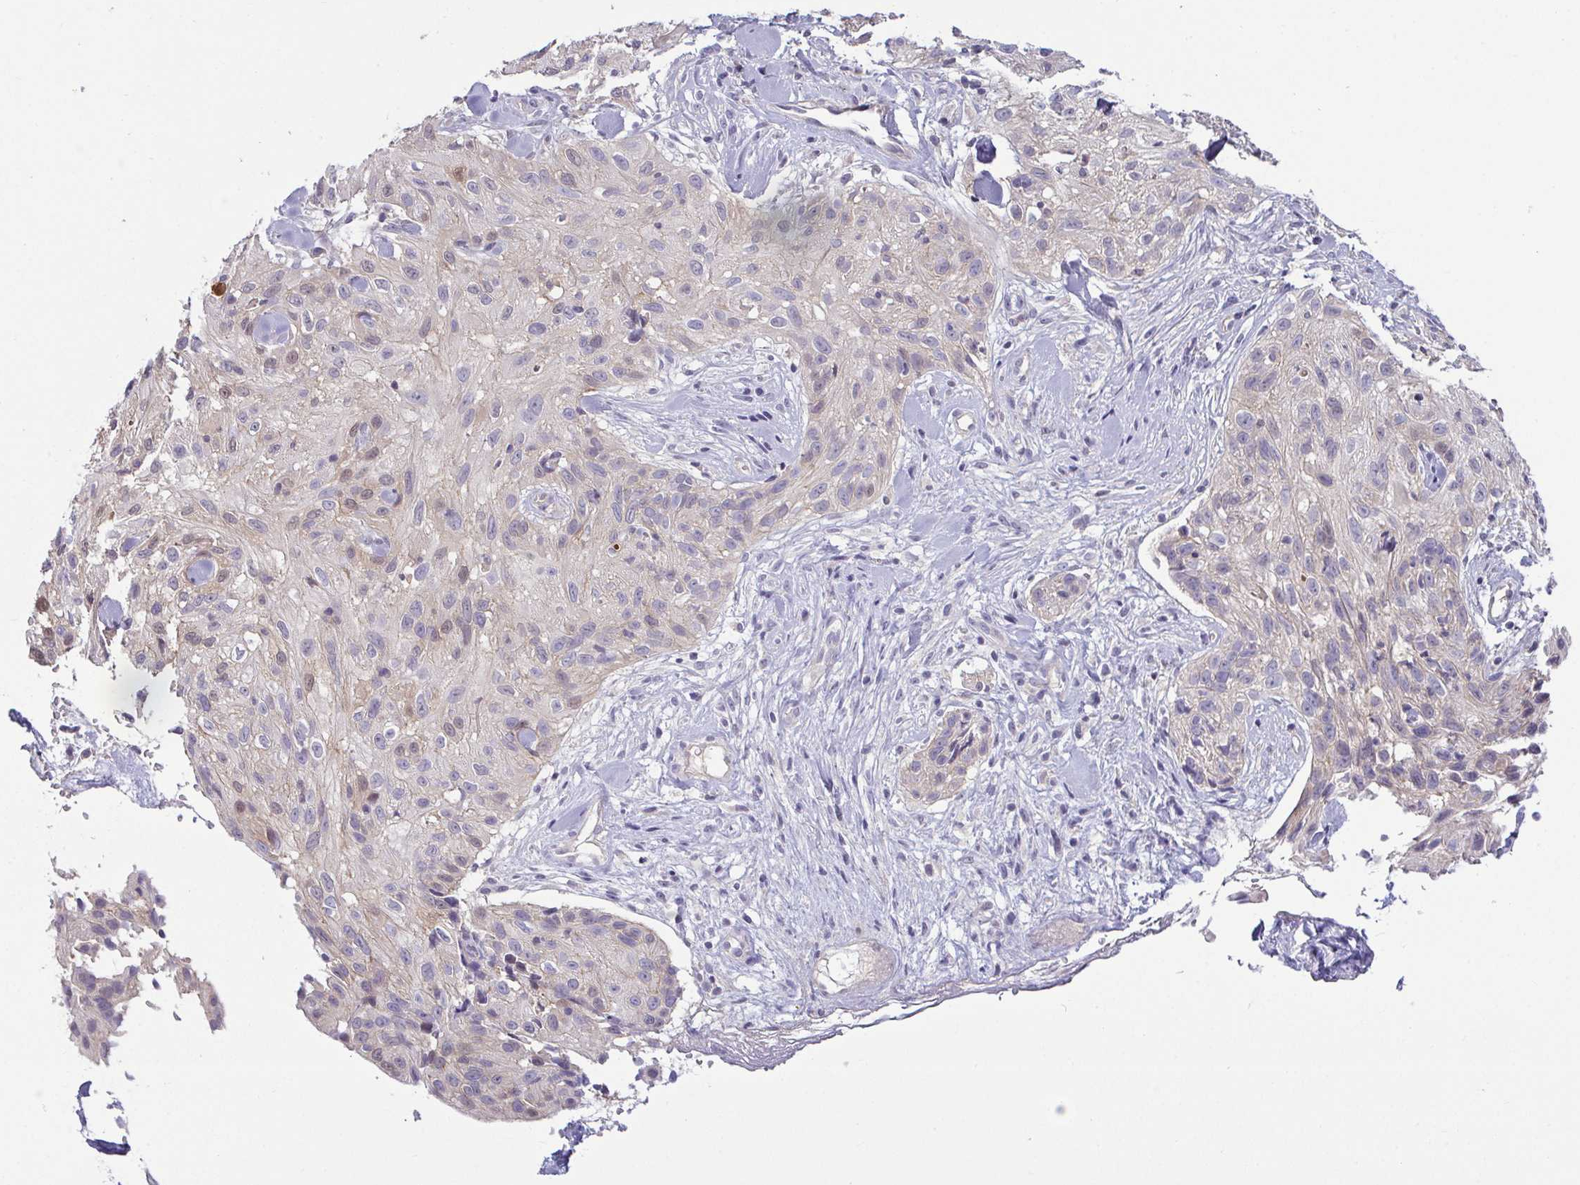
{"staining": {"intensity": "negative", "quantity": "none", "location": "none"}, "tissue": "skin cancer", "cell_type": "Tumor cells", "image_type": "cancer", "snomed": [{"axis": "morphology", "description": "Squamous cell carcinoma, NOS"}, {"axis": "topography", "description": "Skin"}], "caption": "Squamous cell carcinoma (skin) stained for a protein using IHC exhibits no expression tumor cells.", "gene": "GSTM1", "patient": {"sex": "male", "age": 82}}